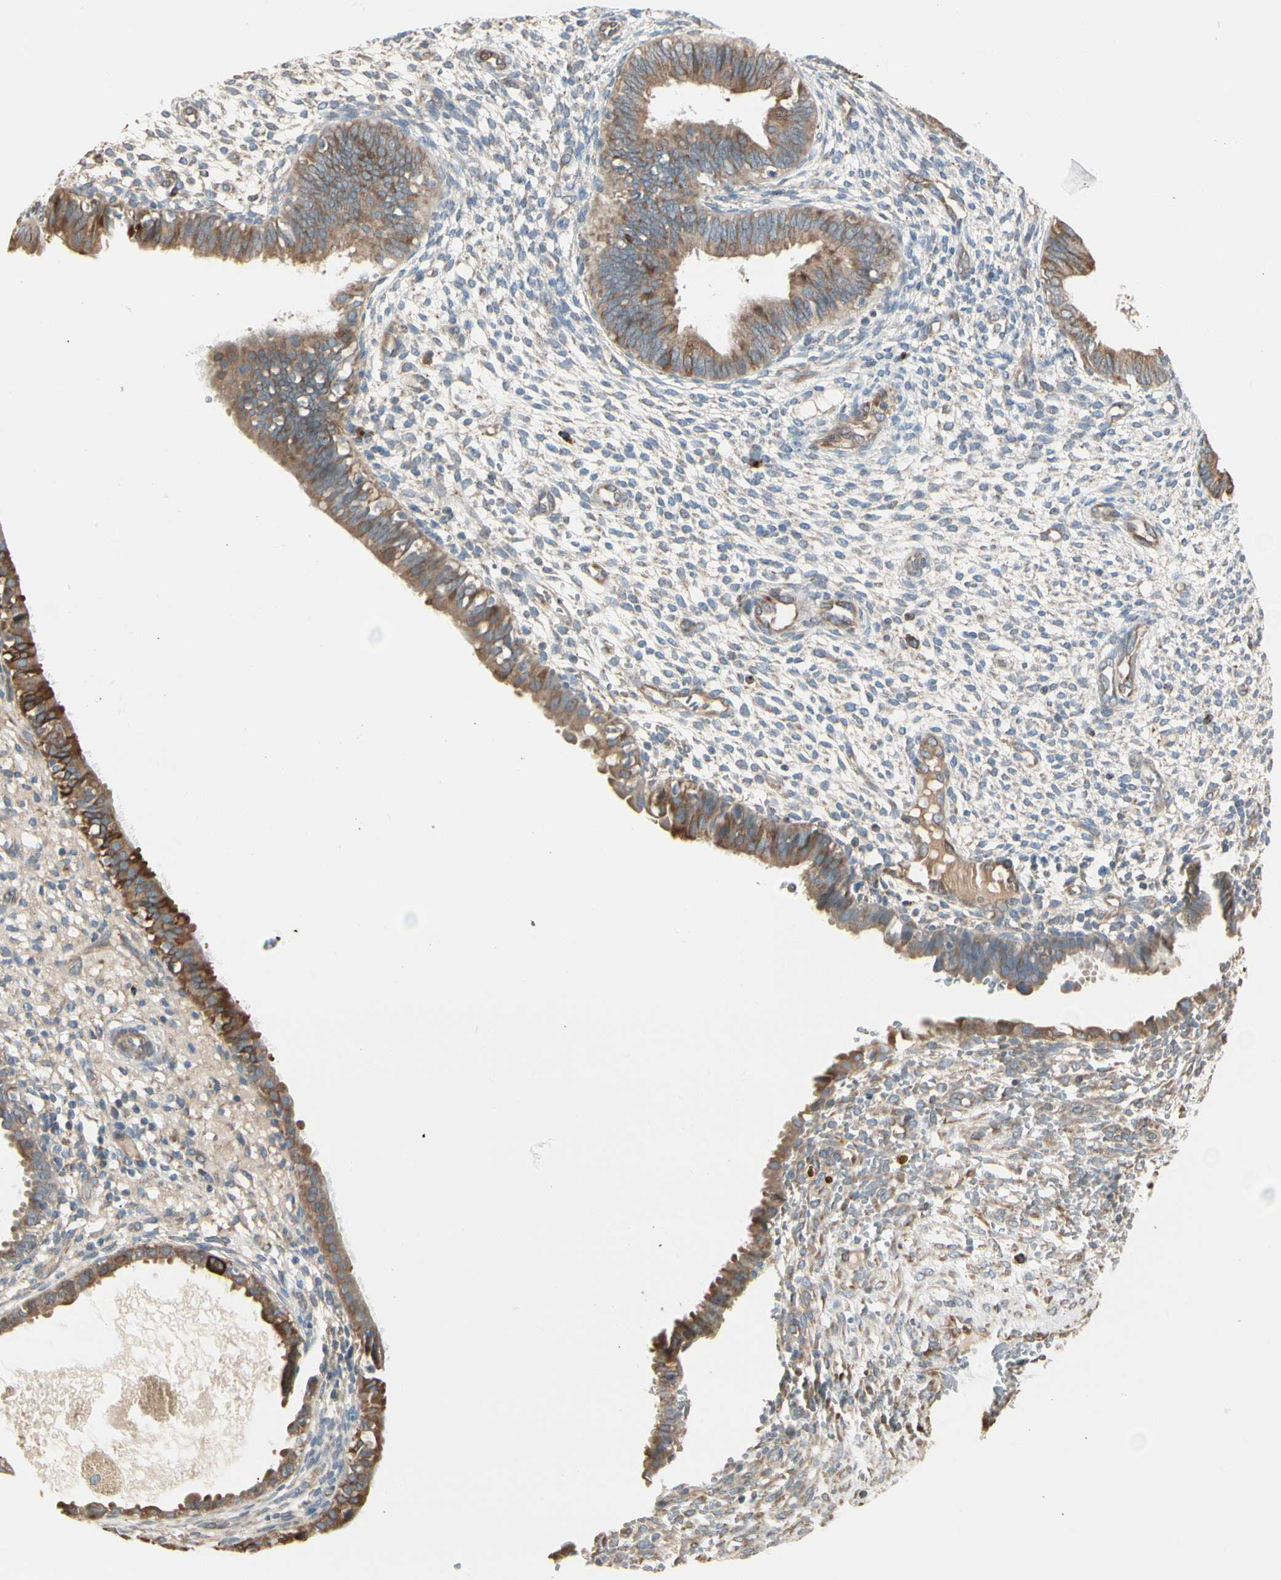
{"staining": {"intensity": "weak", "quantity": ">75%", "location": "cytoplasmic/membranous"}, "tissue": "endometrium", "cell_type": "Cells in endometrial stroma", "image_type": "normal", "snomed": [{"axis": "morphology", "description": "Normal tissue, NOS"}, {"axis": "topography", "description": "Endometrium"}], "caption": "Cells in endometrial stroma reveal low levels of weak cytoplasmic/membranous staining in approximately >75% of cells in normal human endometrium.", "gene": "NUCB2", "patient": {"sex": "female", "age": 61}}